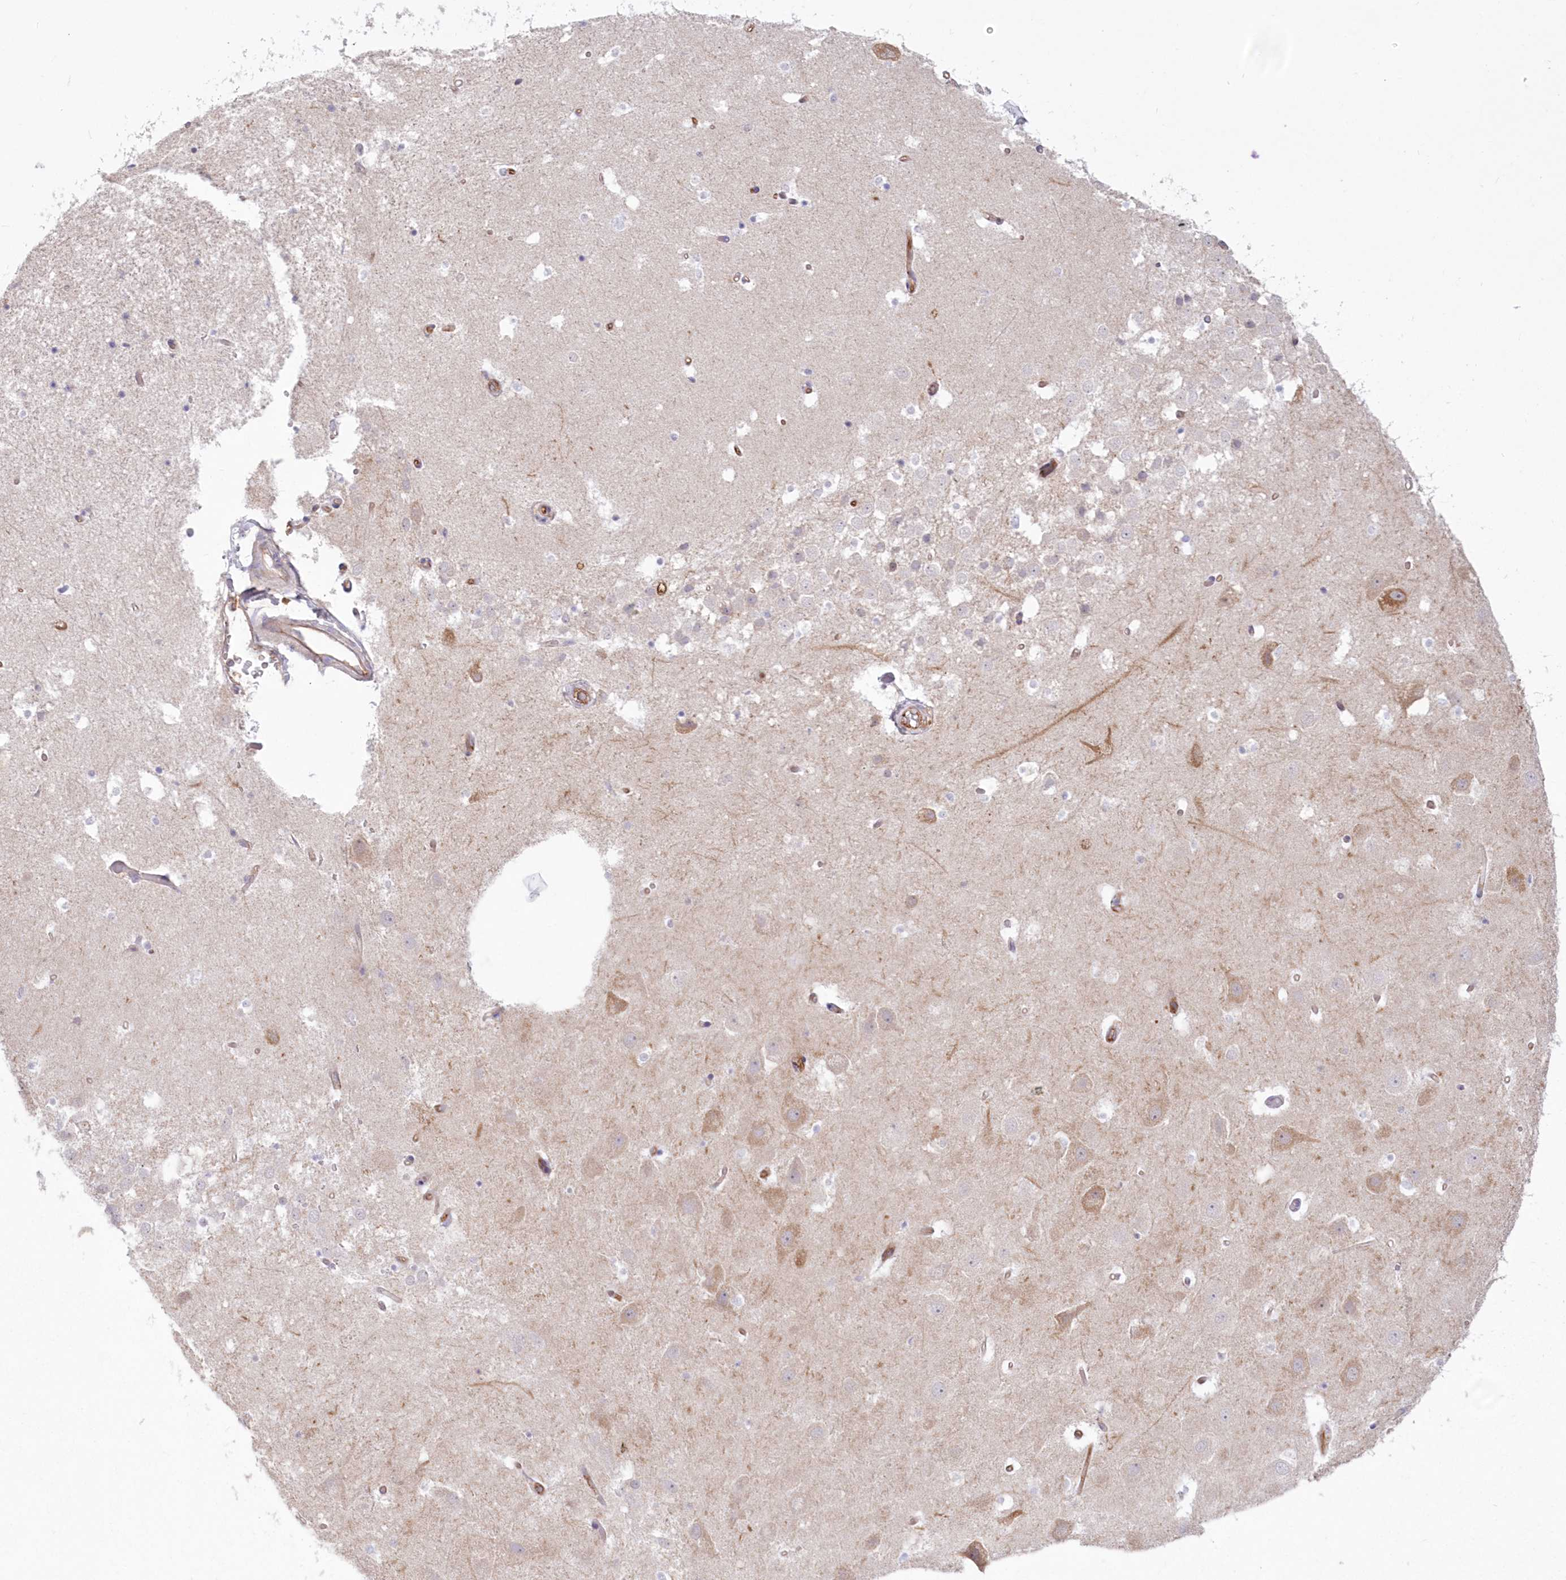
{"staining": {"intensity": "negative", "quantity": "none", "location": "none"}, "tissue": "hippocampus", "cell_type": "Glial cells", "image_type": "normal", "snomed": [{"axis": "morphology", "description": "Normal tissue, NOS"}, {"axis": "topography", "description": "Hippocampus"}], "caption": "A photomicrograph of human hippocampus is negative for staining in glial cells.", "gene": "RAB11FIP5", "patient": {"sex": "female", "age": 52}}